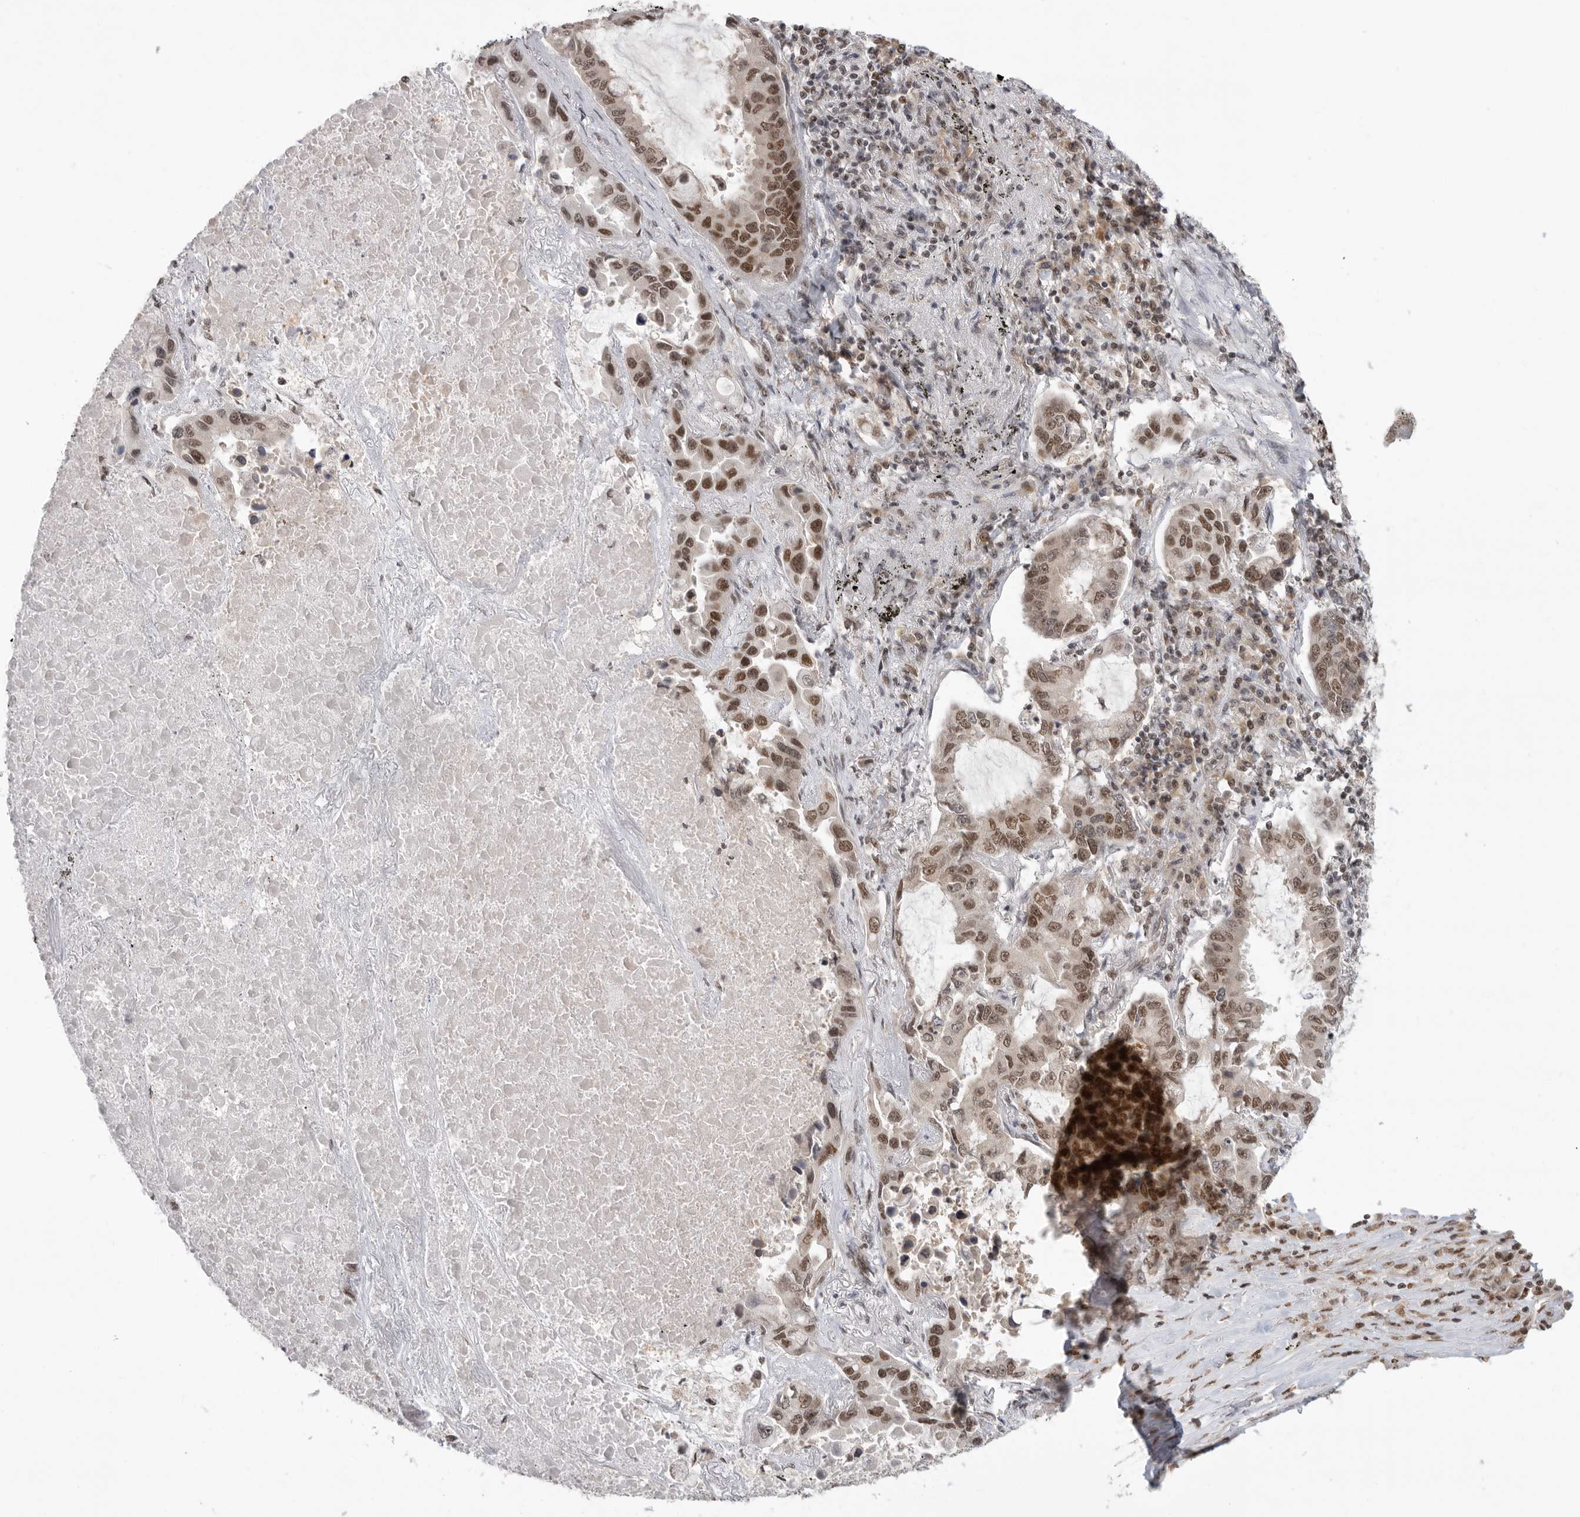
{"staining": {"intensity": "moderate", "quantity": ">75%", "location": "nuclear"}, "tissue": "lung cancer", "cell_type": "Tumor cells", "image_type": "cancer", "snomed": [{"axis": "morphology", "description": "Adenocarcinoma, NOS"}, {"axis": "topography", "description": "Lung"}], "caption": "The micrograph displays a brown stain indicating the presence of a protein in the nuclear of tumor cells in adenocarcinoma (lung). Nuclei are stained in blue.", "gene": "ZNF830", "patient": {"sex": "male", "age": 64}}